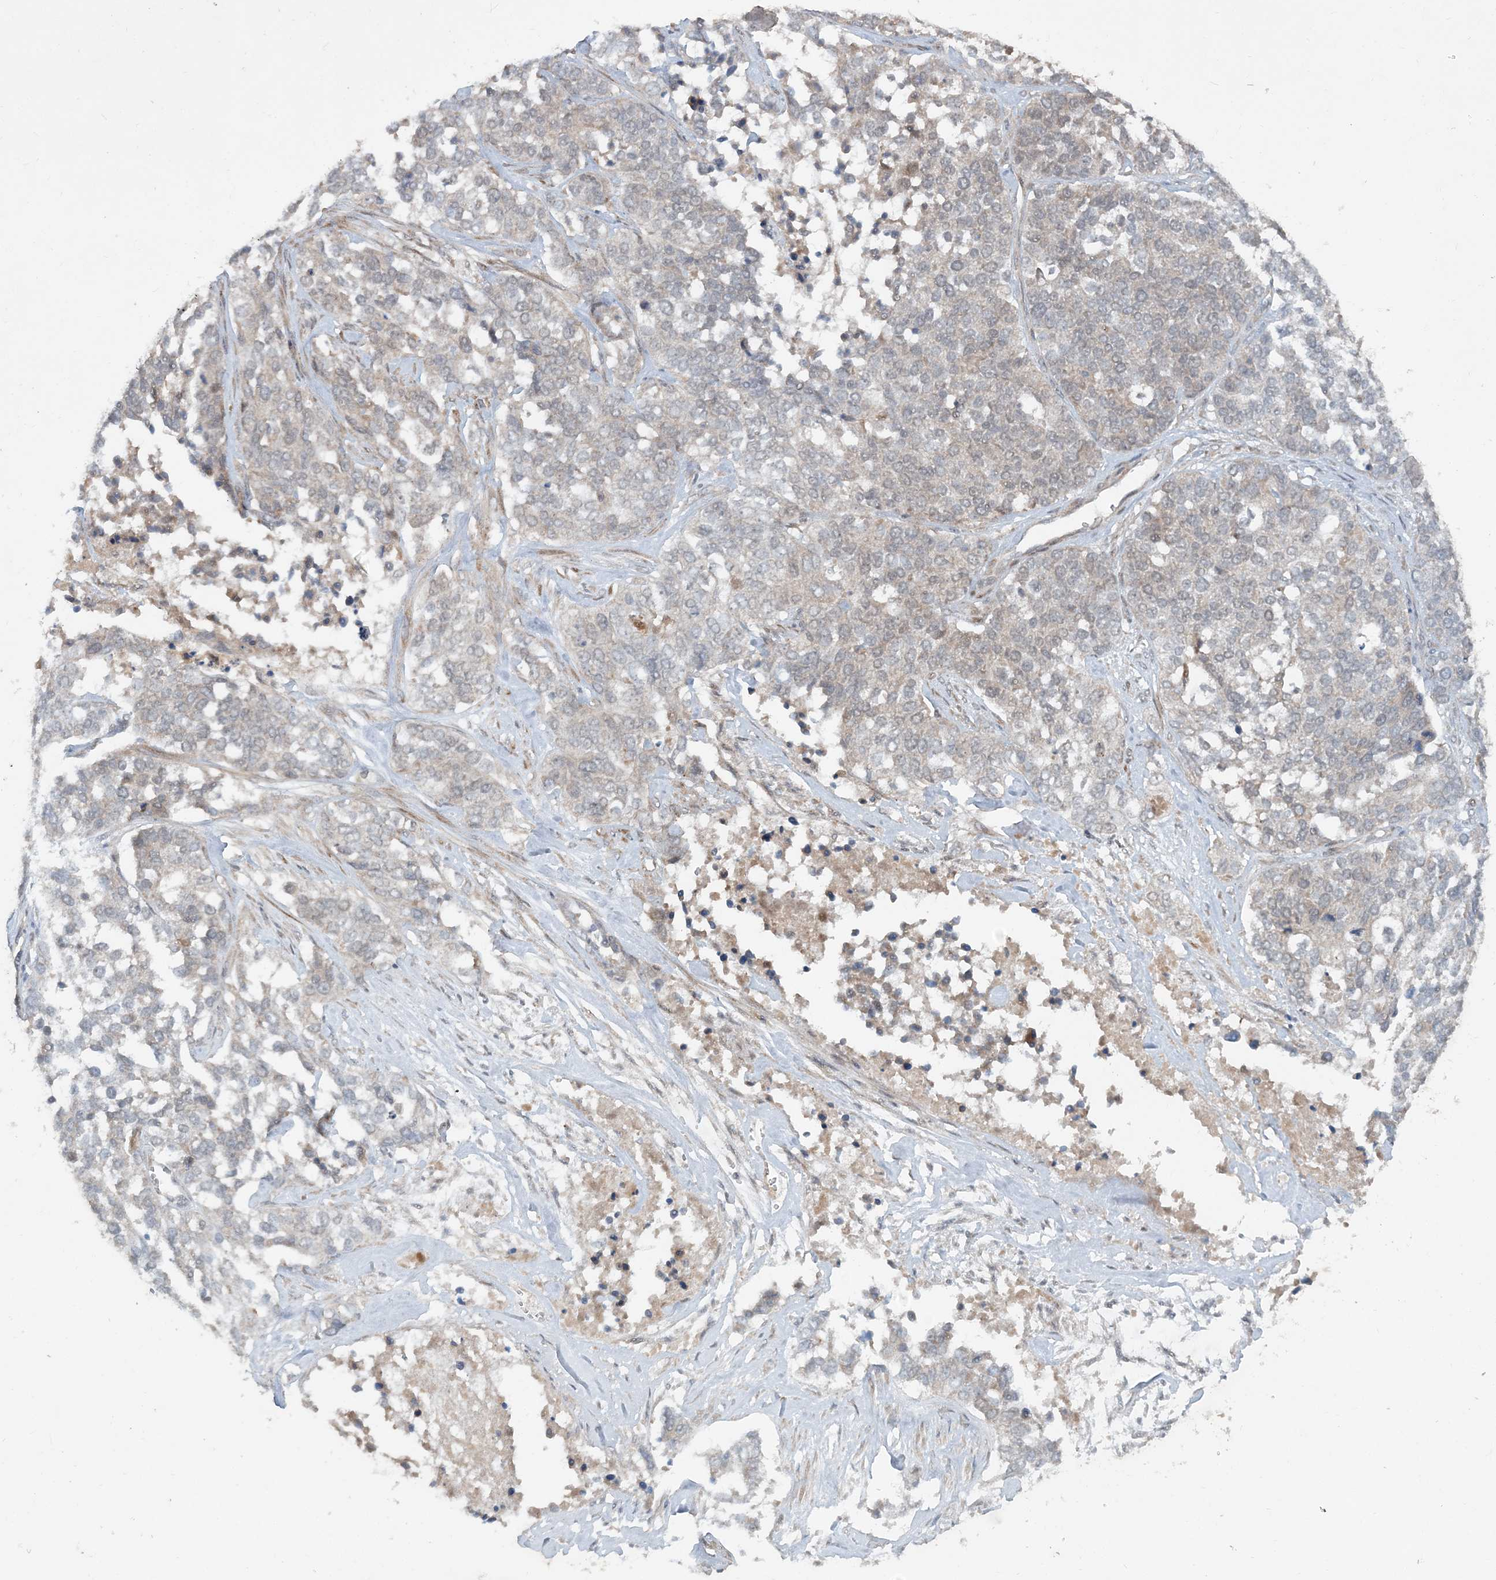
{"staining": {"intensity": "weak", "quantity": "25%-75%", "location": "cytoplasmic/membranous"}, "tissue": "ovarian cancer", "cell_type": "Tumor cells", "image_type": "cancer", "snomed": [{"axis": "morphology", "description": "Cystadenocarcinoma, serous, NOS"}, {"axis": "topography", "description": "Ovary"}], "caption": "Immunohistochemical staining of ovarian cancer exhibits low levels of weak cytoplasmic/membranous protein positivity in approximately 25%-75% of tumor cells.", "gene": "UBR3", "patient": {"sex": "female", "age": 44}}